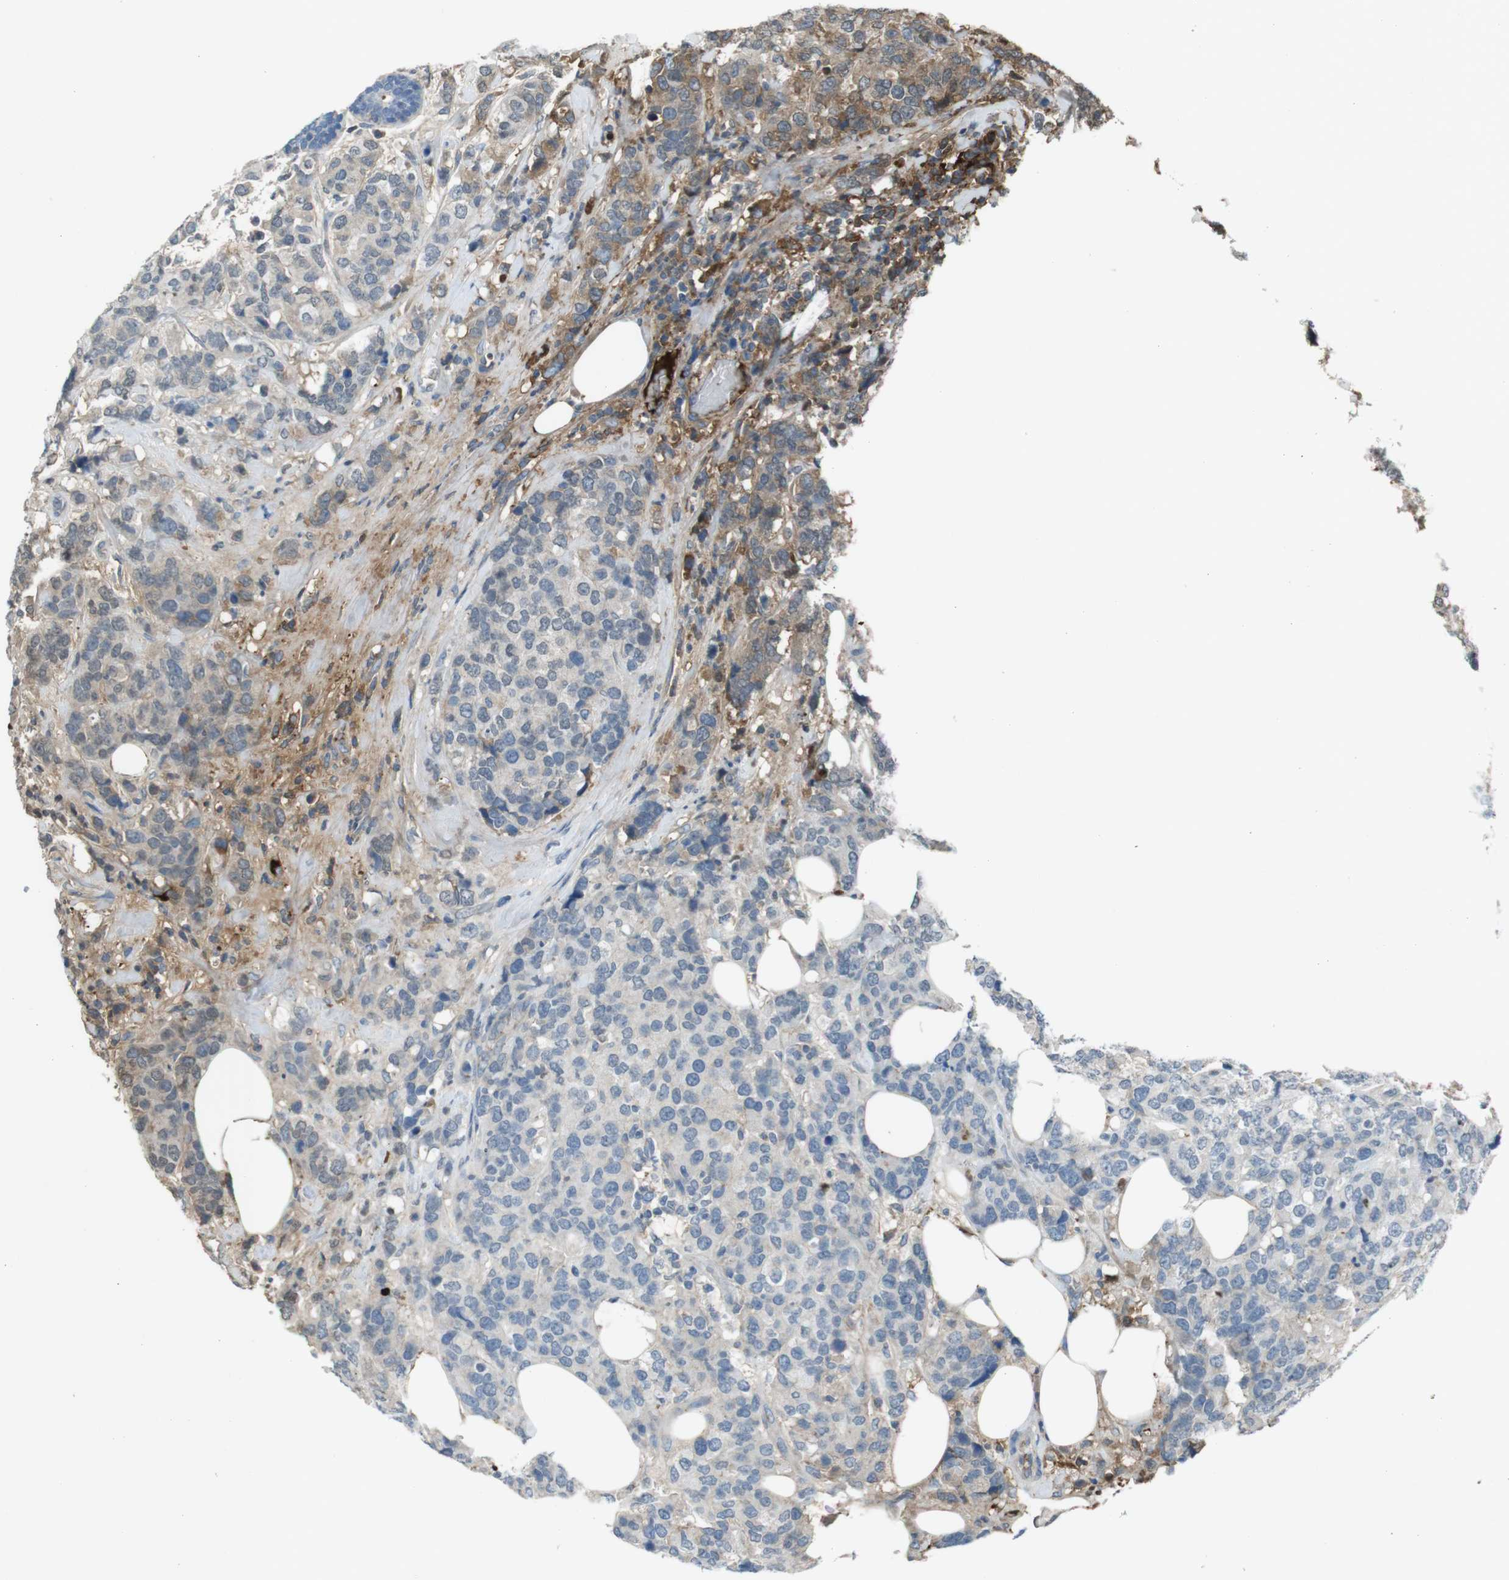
{"staining": {"intensity": "moderate", "quantity": "<25%", "location": "cytoplasmic/membranous"}, "tissue": "breast cancer", "cell_type": "Tumor cells", "image_type": "cancer", "snomed": [{"axis": "morphology", "description": "Lobular carcinoma"}, {"axis": "topography", "description": "Breast"}], "caption": "Immunohistochemistry (IHC) of human lobular carcinoma (breast) displays low levels of moderate cytoplasmic/membranous staining in about <25% of tumor cells.", "gene": "LTBP4", "patient": {"sex": "female", "age": 59}}